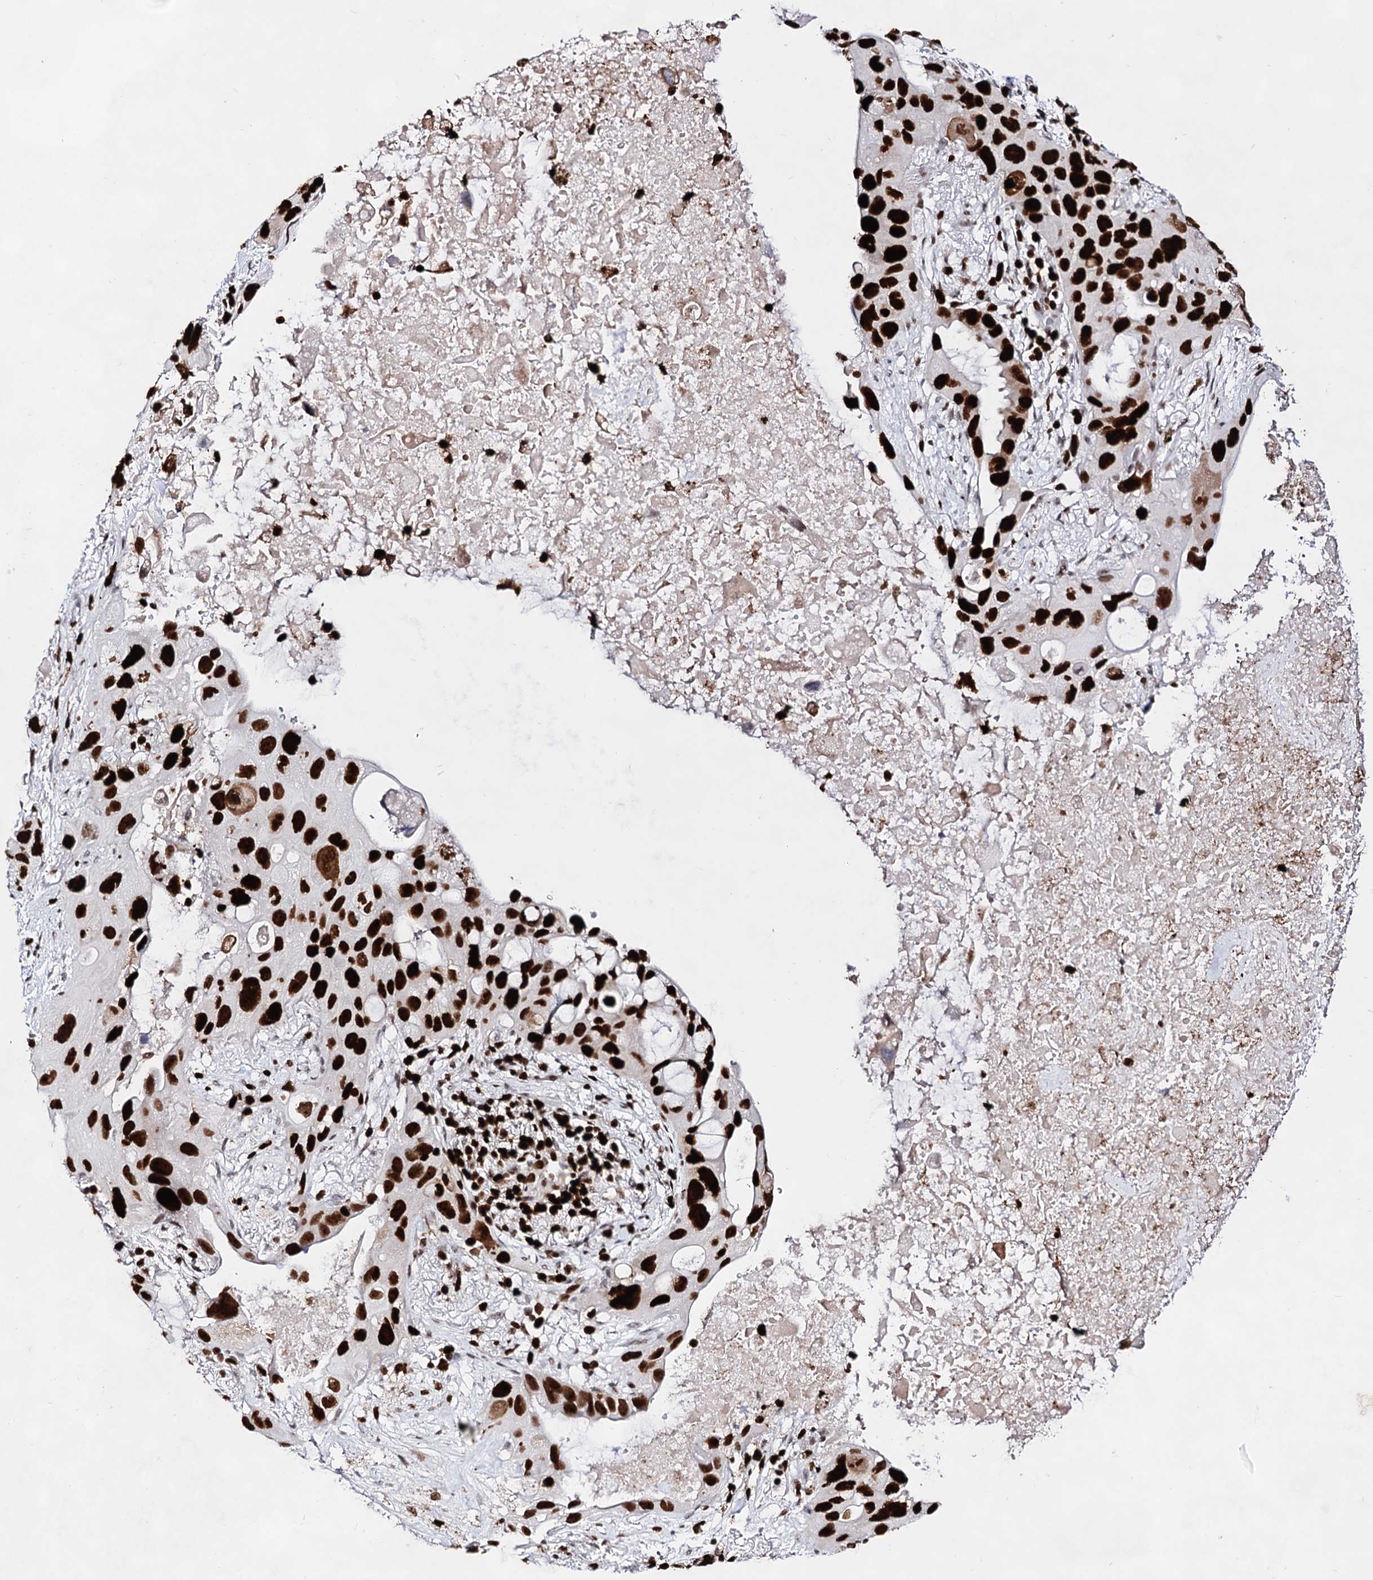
{"staining": {"intensity": "strong", "quantity": ">75%", "location": "nuclear"}, "tissue": "lung cancer", "cell_type": "Tumor cells", "image_type": "cancer", "snomed": [{"axis": "morphology", "description": "Squamous cell carcinoma, NOS"}, {"axis": "topography", "description": "Lung"}], "caption": "IHC of lung cancer exhibits high levels of strong nuclear staining in about >75% of tumor cells.", "gene": "HMGB2", "patient": {"sex": "female", "age": 73}}